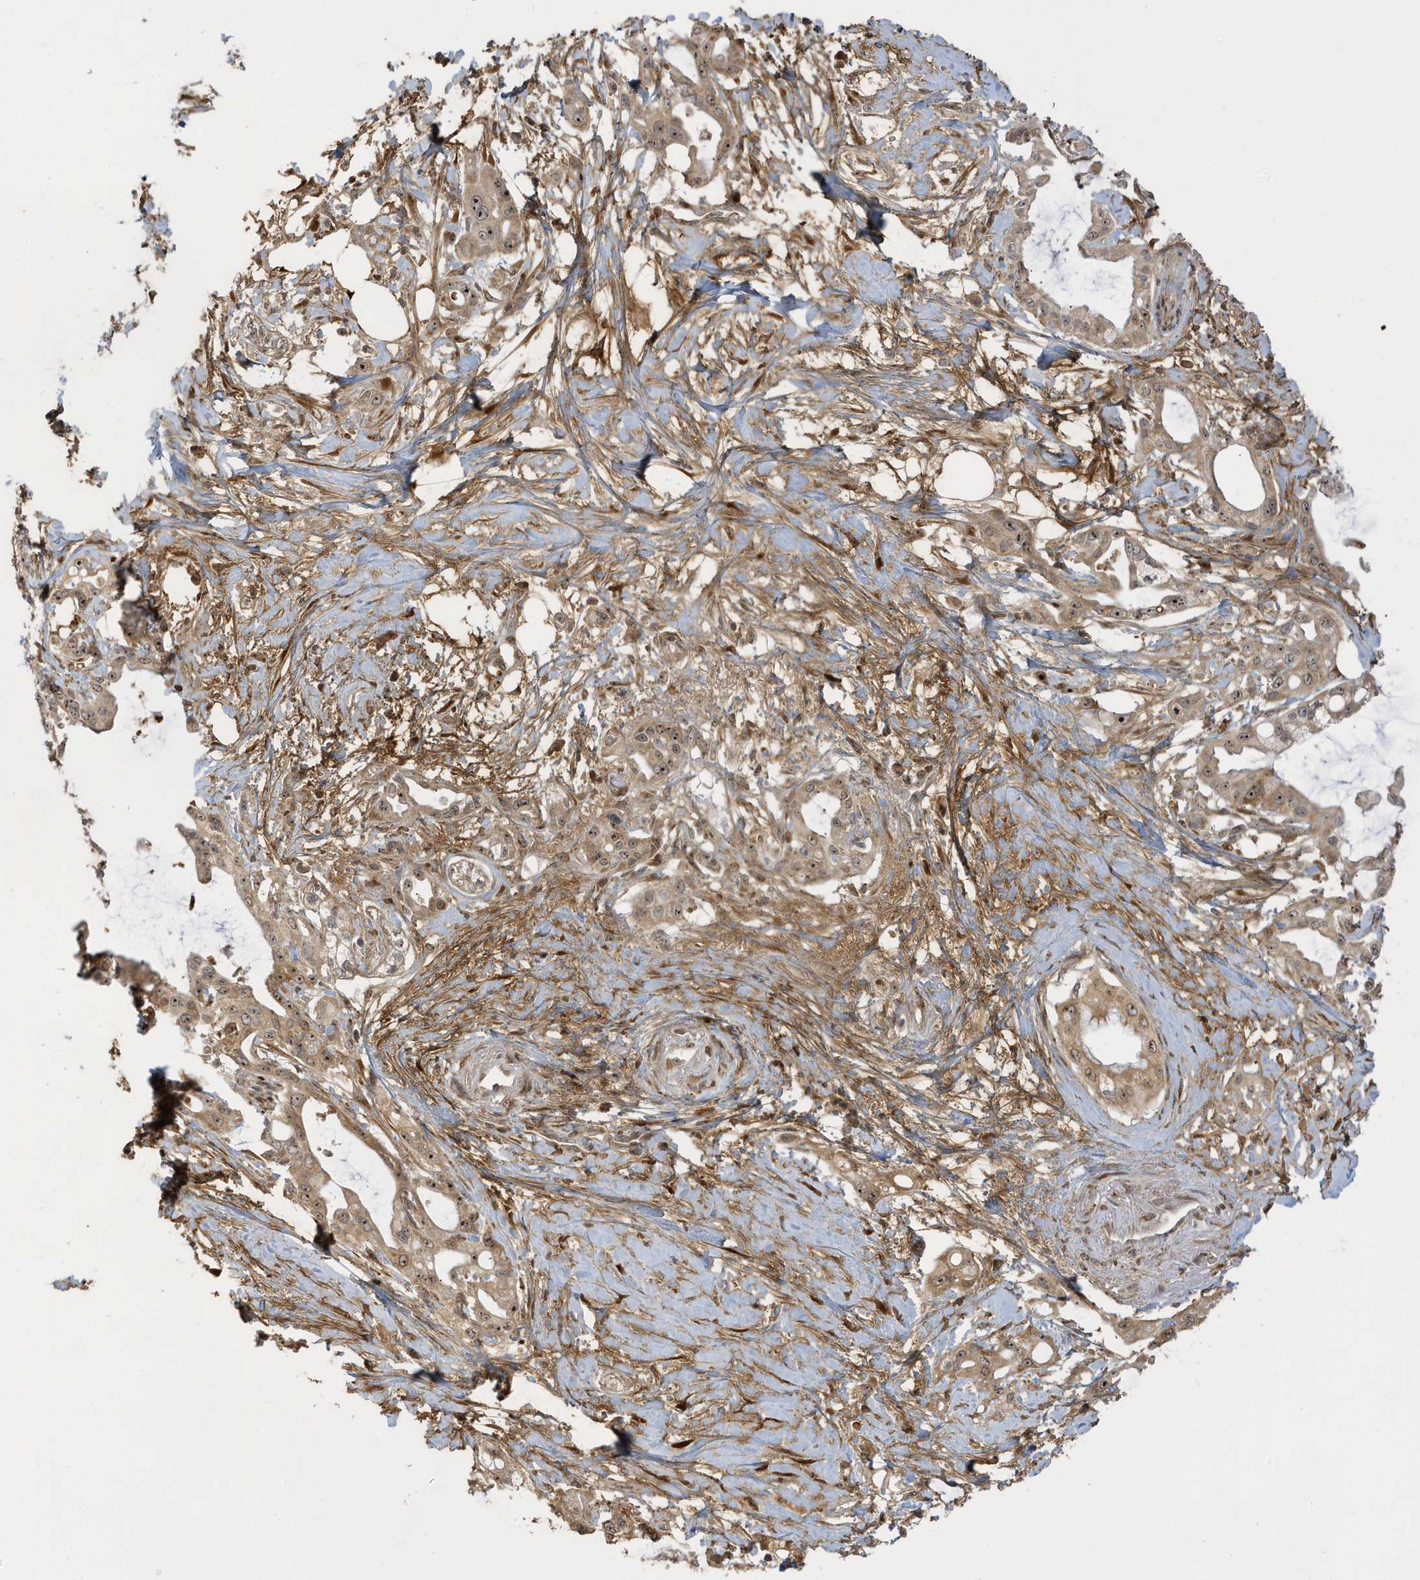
{"staining": {"intensity": "moderate", "quantity": ">75%", "location": "cytoplasmic/membranous,nuclear"}, "tissue": "pancreatic cancer", "cell_type": "Tumor cells", "image_type": "cancer", "snomed": [{"axis": "morphology", "description": "Adenocarcinoma, NOS"}, {"axis": "topography", "description": "Pancreas"}], "caption": "The histopathology image reveals a brown stain indicating the presence of a protein in the cytoplasmic/membranous and nuclear of tumor cells in pancreatic adenocarcinoma.", "gene": "ECM2", "patient": {"sex": "male", "age": 68}}